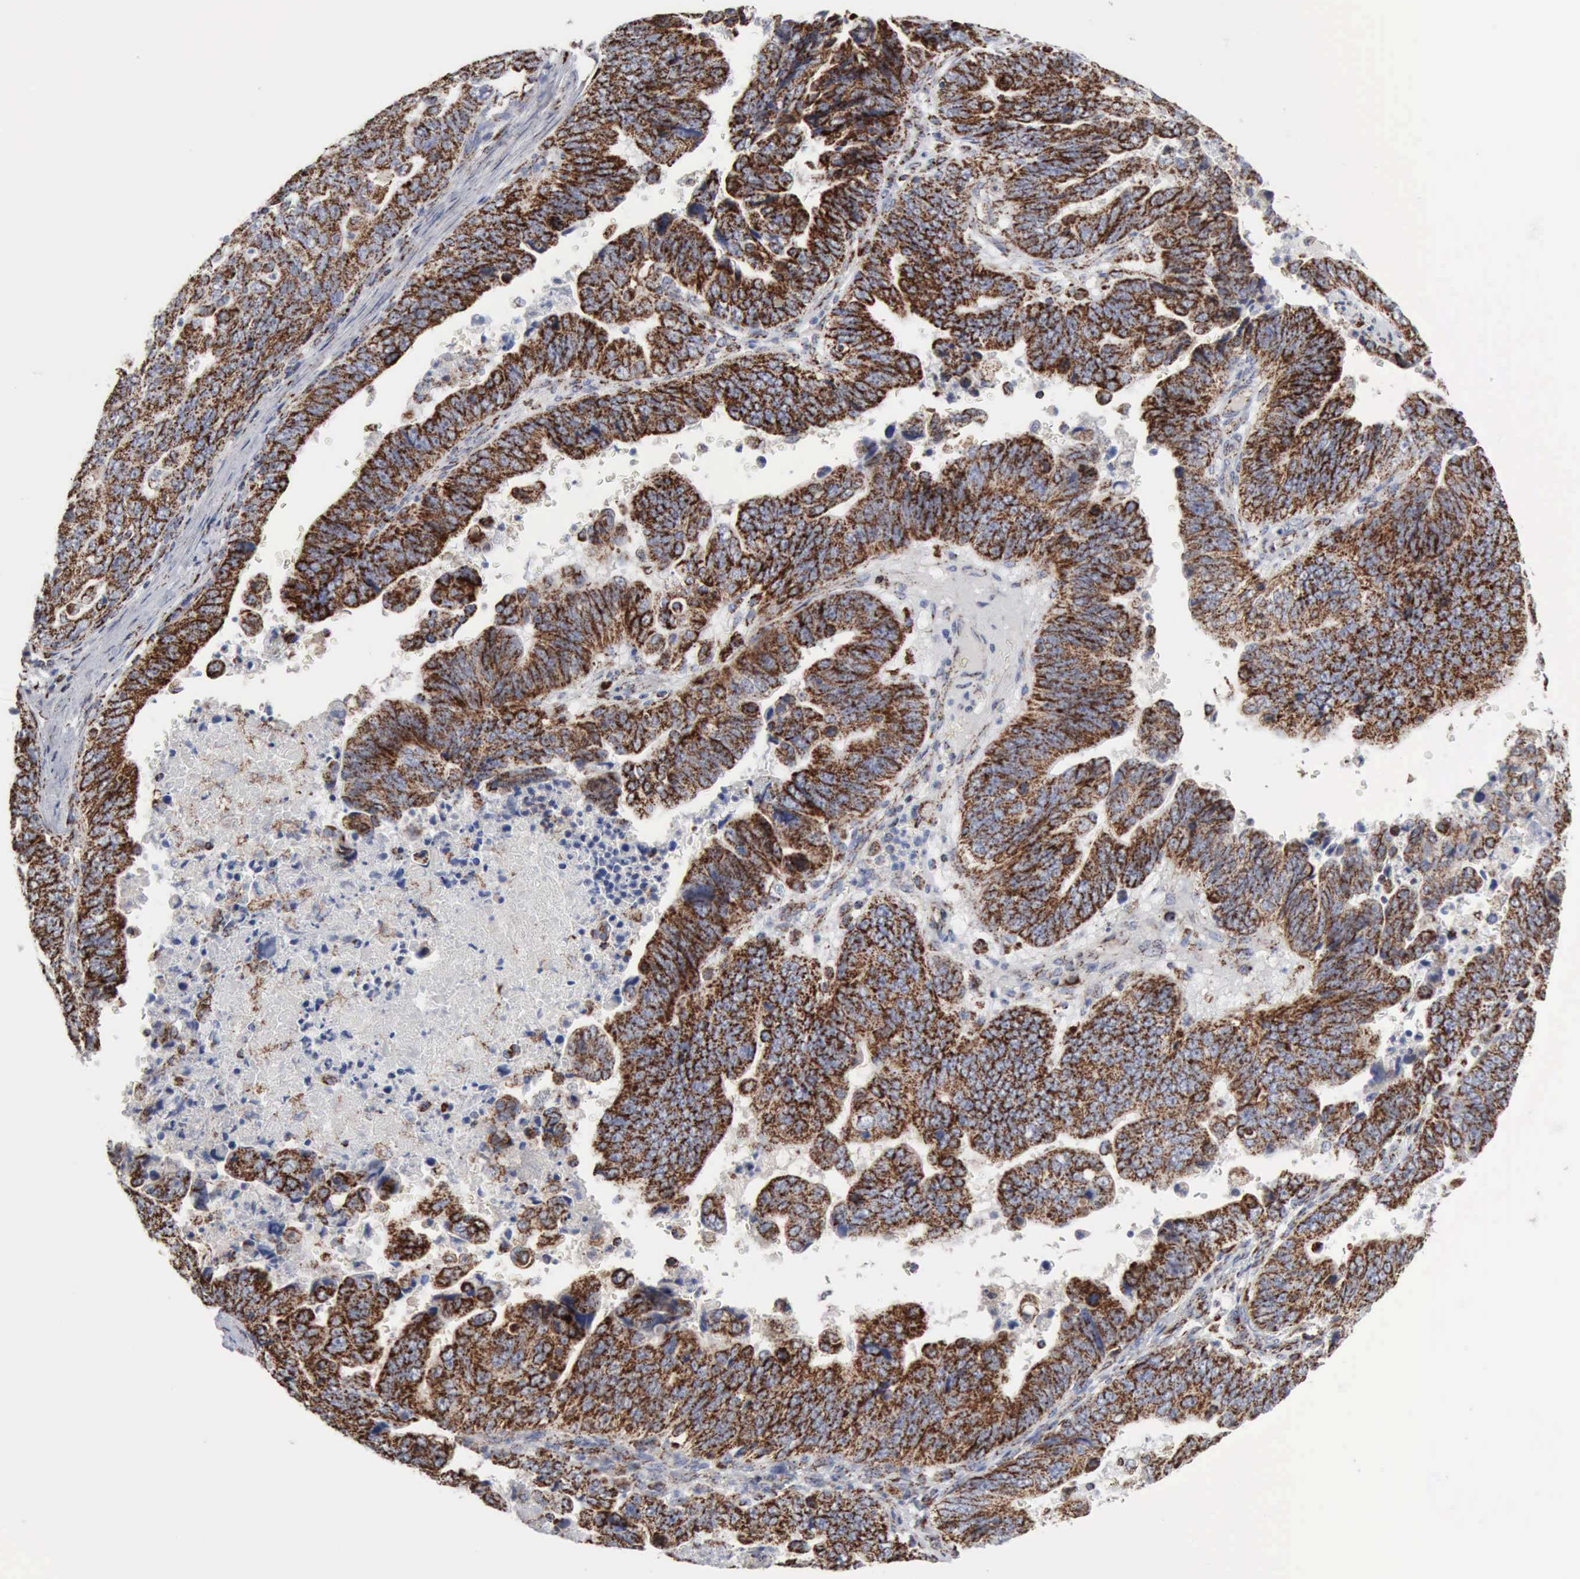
{"staining": {"intensity": "strong", "quantity": ">75%", "location": "cytoplasmic/membranous"}, "tissue": "stomach cancer", "cell_type": "Tumor cells", "image_type": "cancer", "snomed": [{"axis": "morphology", "description": "Adenocarcinoma, NOS"}, {"axis": "topography", "description": "Stomach, upper"}], "caption": "Stomach cancer was stained to show a protein in brown. There is high levels of strong cytoplasmic/membranous staining in about >75% of tumor cells.", "gene": "ACO2", "patient": {"sex": "female", "age": 50}}